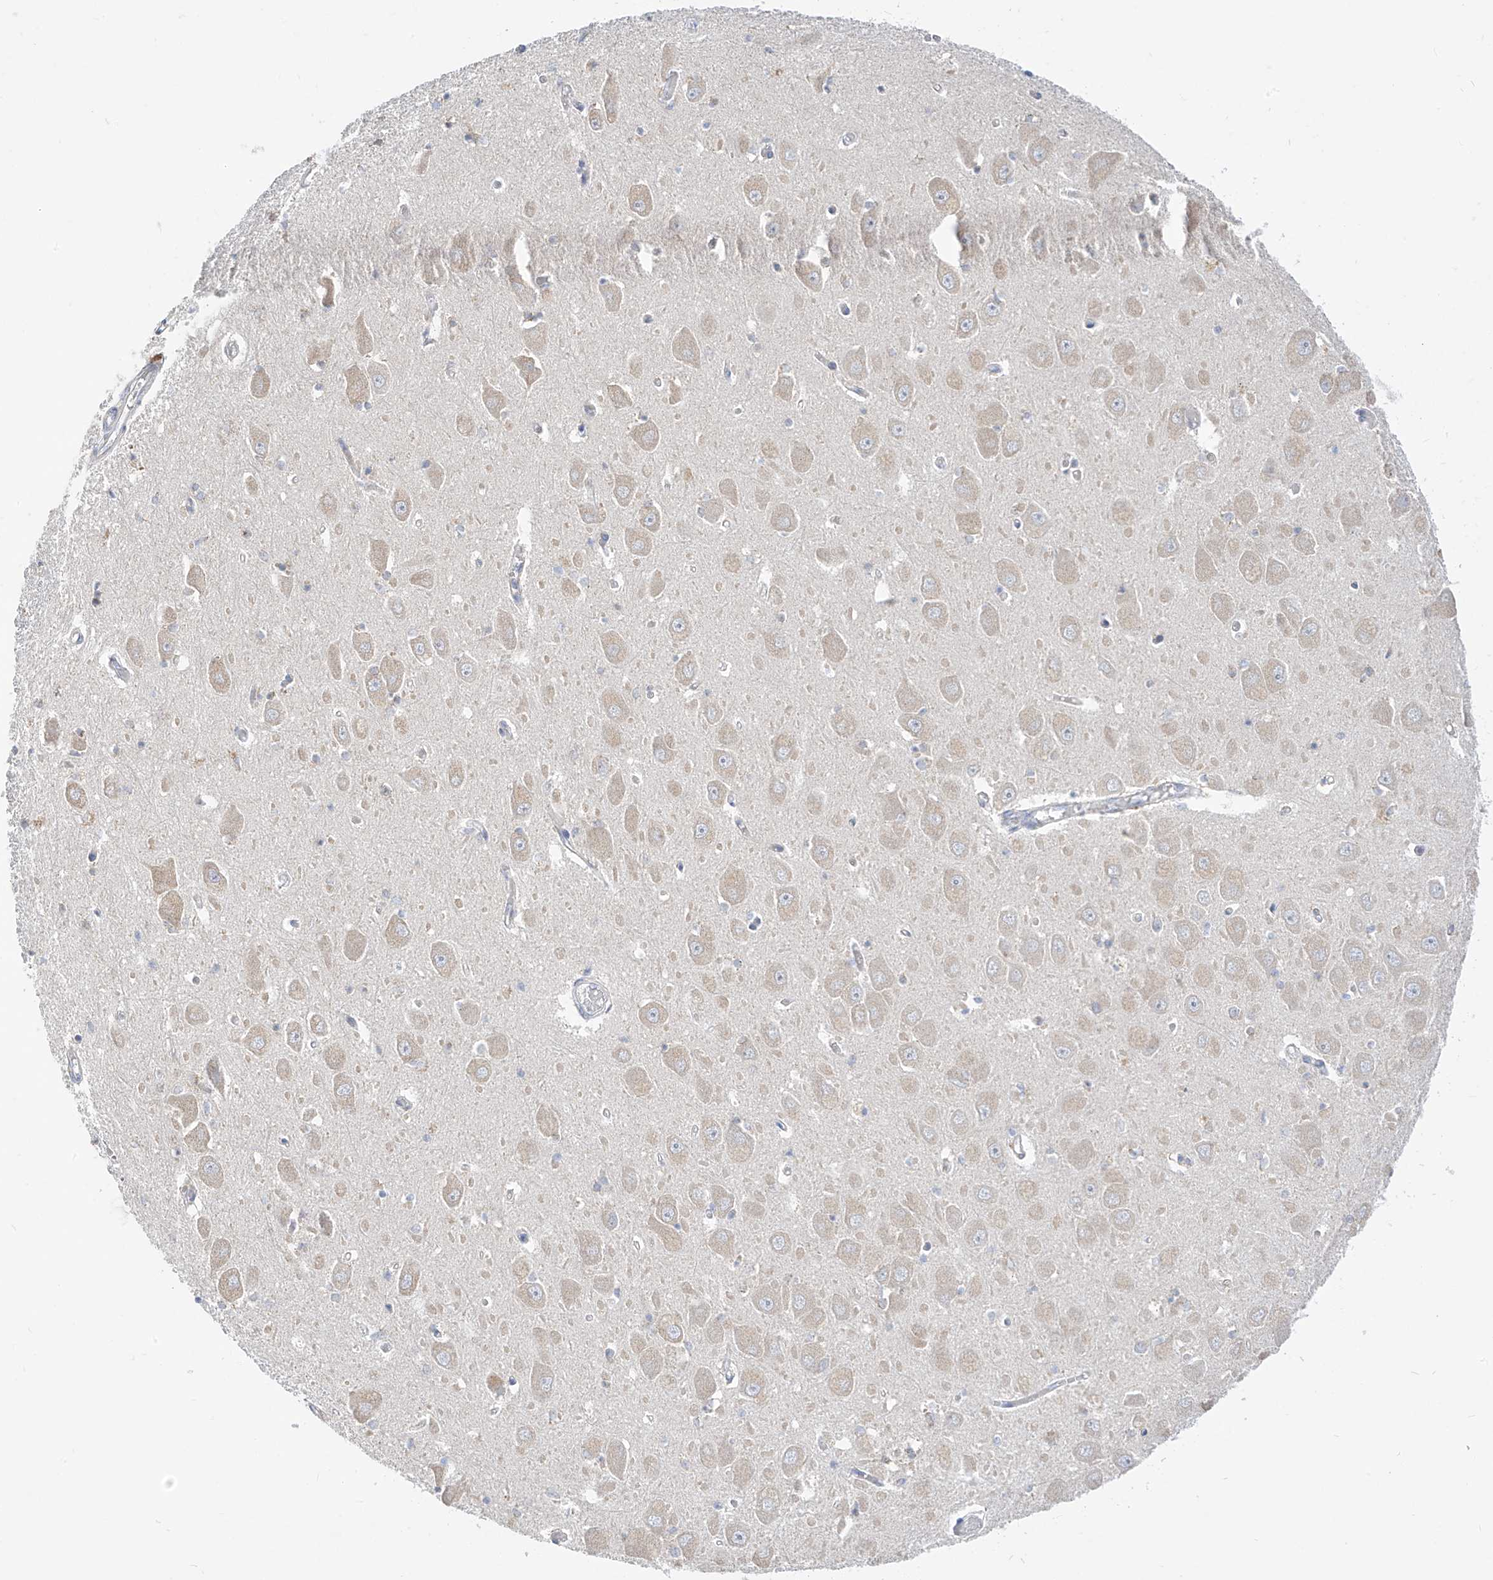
{"staining": {"intensity": "negative", "quantity": "none", "location": "none"}, "tissue": "hippocampus", "cell_type": "Glial cells", "image_type": "normal", "snomed": [{"axis": "morphology", "description": "Normal tissue, NOS"}, {"axis": "topography", "description": "Hippocampus"}], "caption": "This is an immunohistochemistry (IHC) micrograph of normal human hippocampus. There is no staining in glial cells.", "gene": "RASA2", "patient": {"sex": "male", "age": 70}}